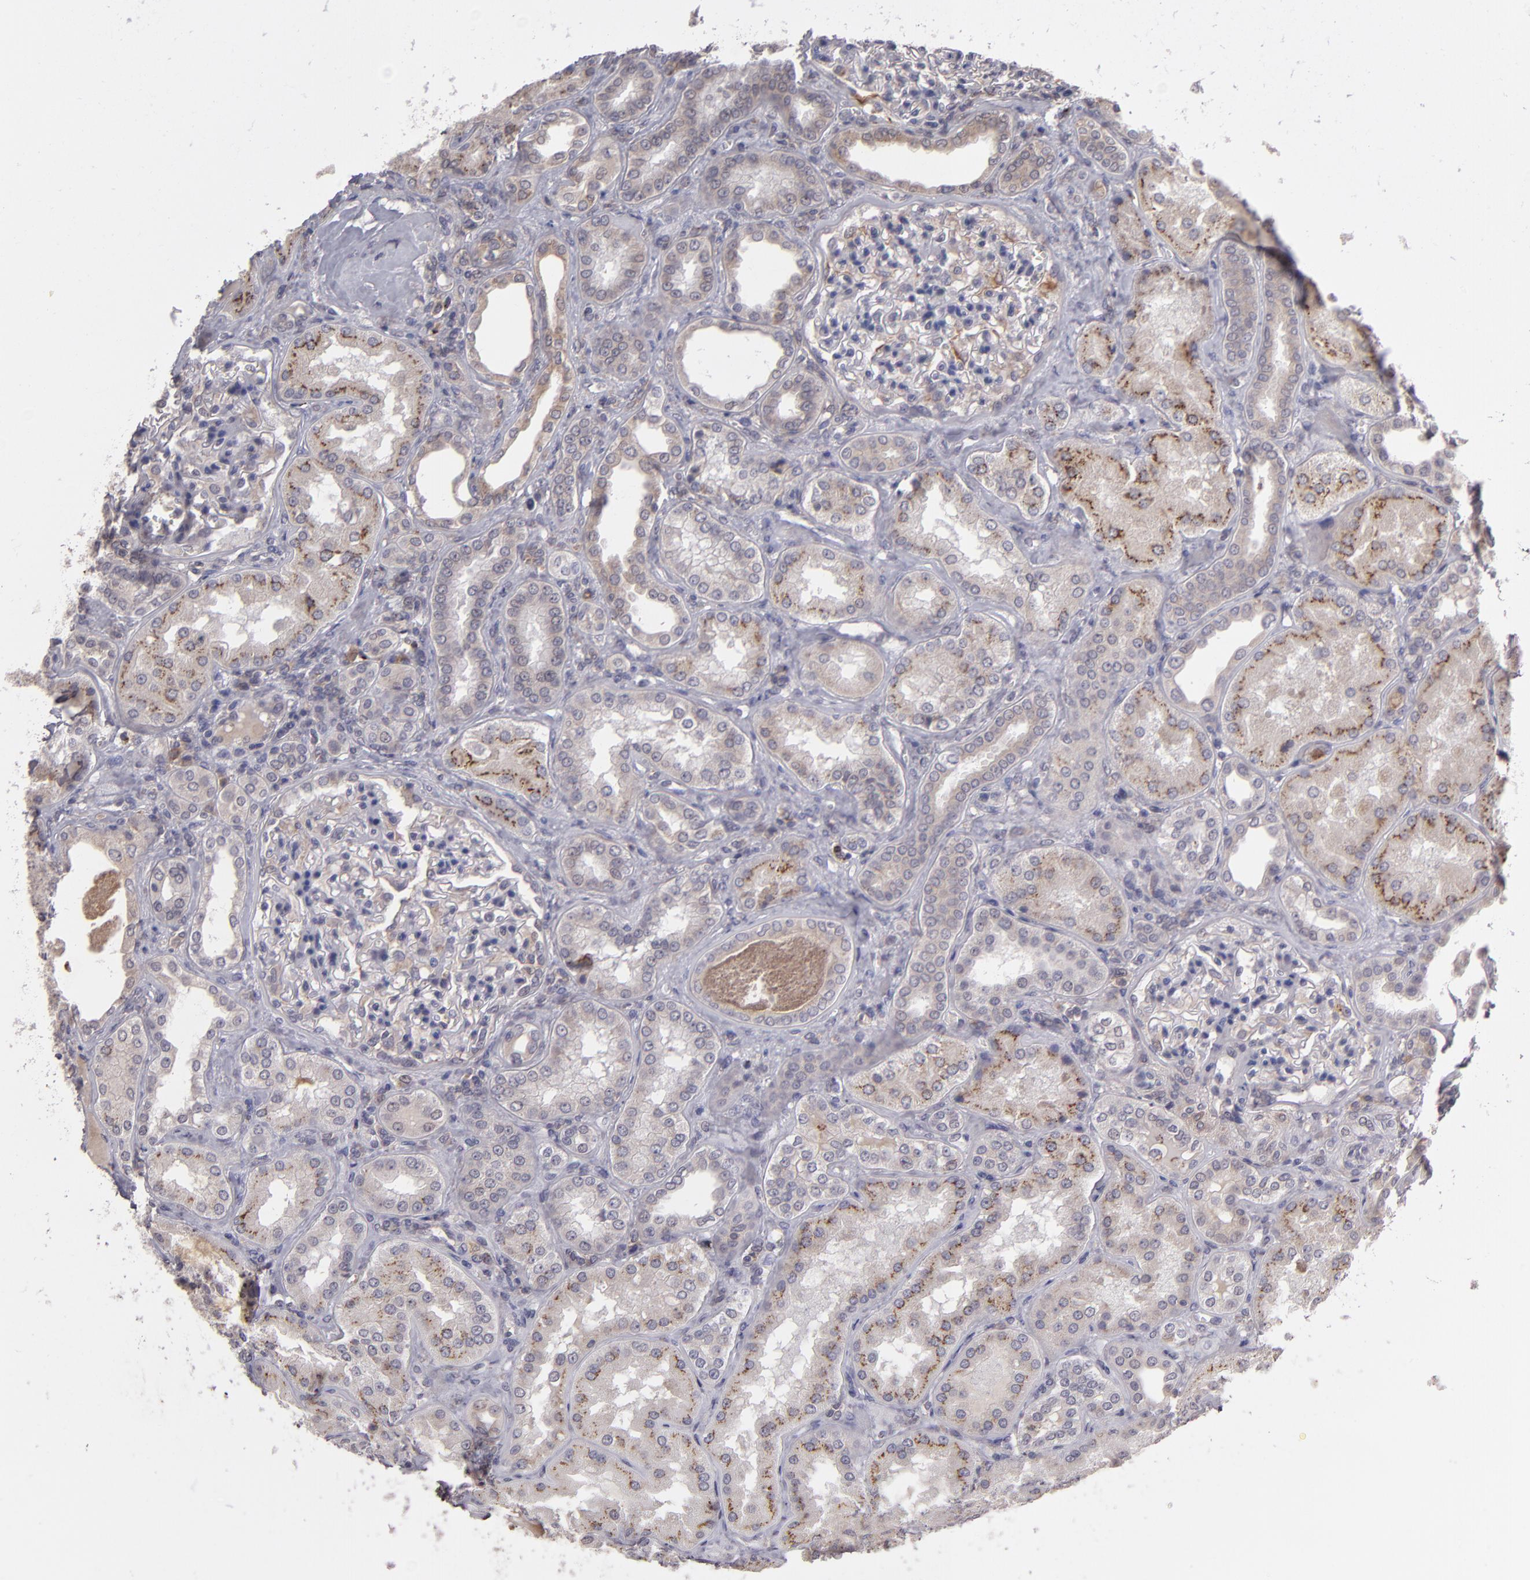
{"staining": {"intensity": "weak", "quantity": "<25%", "location": "cytoplasmic/membranous"}, "tissue": "kidney", "cell_type": "Cells in glomeruli", "image_type": "normal", "snomed": [{"axis": "morphology", "description": "Normal tissue, NOS"}, {"axis": "topography", "description": "Kidney"}], "caption": "Human kidney stained for a protein using IHC displays no staining in cells in glomeruli.", "gene": "IL12A", "patient": {"sex": "female", "age": 56}}